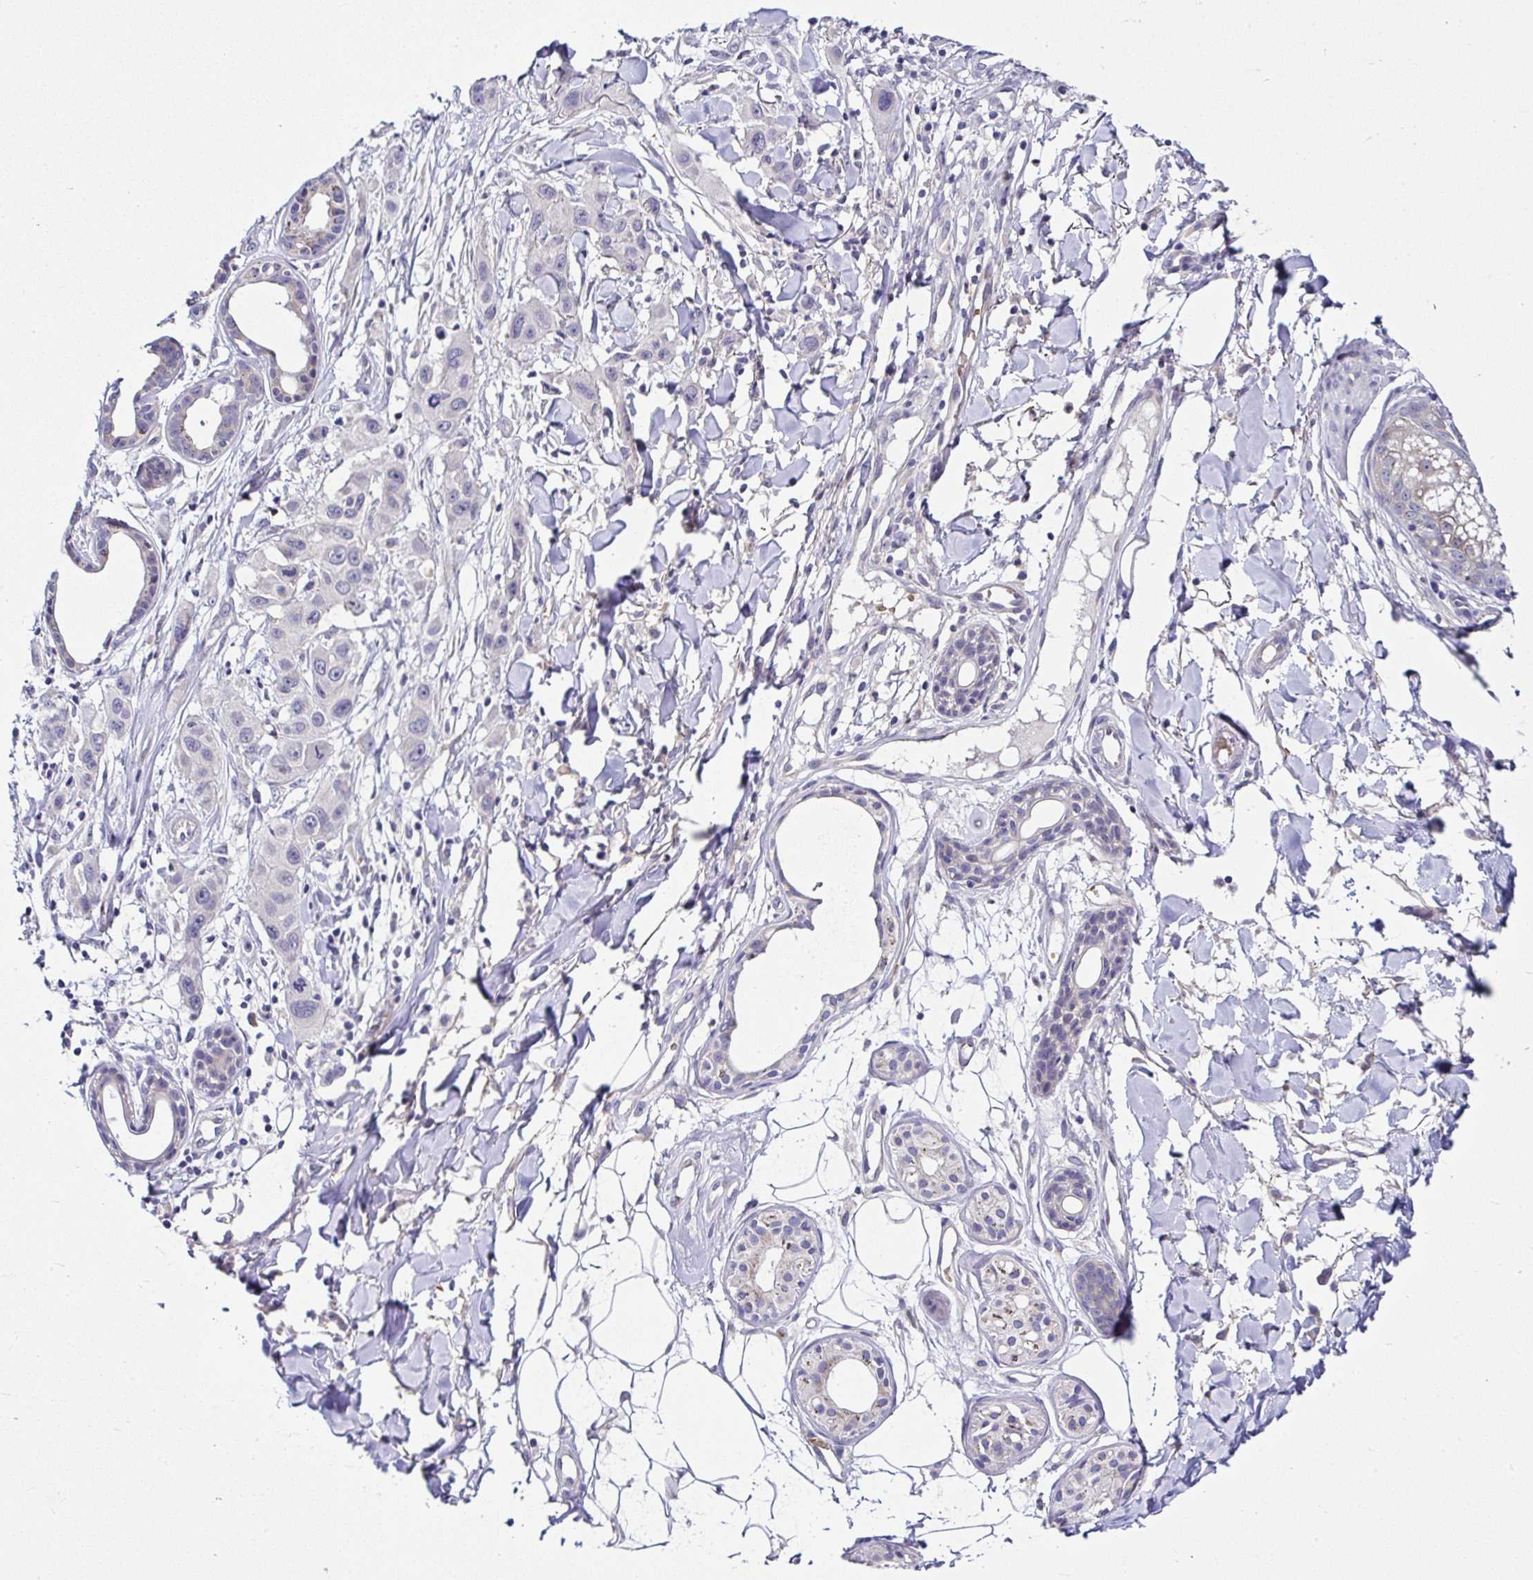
{"staining": {"intensity": "negative", "quantity": "none", "location": "none"}, "tissue": "skin cancer", "cell_type": "Tumor cells", "image_type": "cancer", "snomed": [{"axis": "morphology", "description": "Squamous cell carcinoma, NOS"}, {"axis": "topography", "description": "Skin"}], "caption": "A micrograph of skin cancer (squamous cell carcinoma) stained for a protein shows no brown staining in tumor cells. (DAB (3,3'-diaminobenzidine) IHC with hematoxylin counter stain).", "gene": "DEPDC5", "patient": {"sex": "male", "age": 63}}